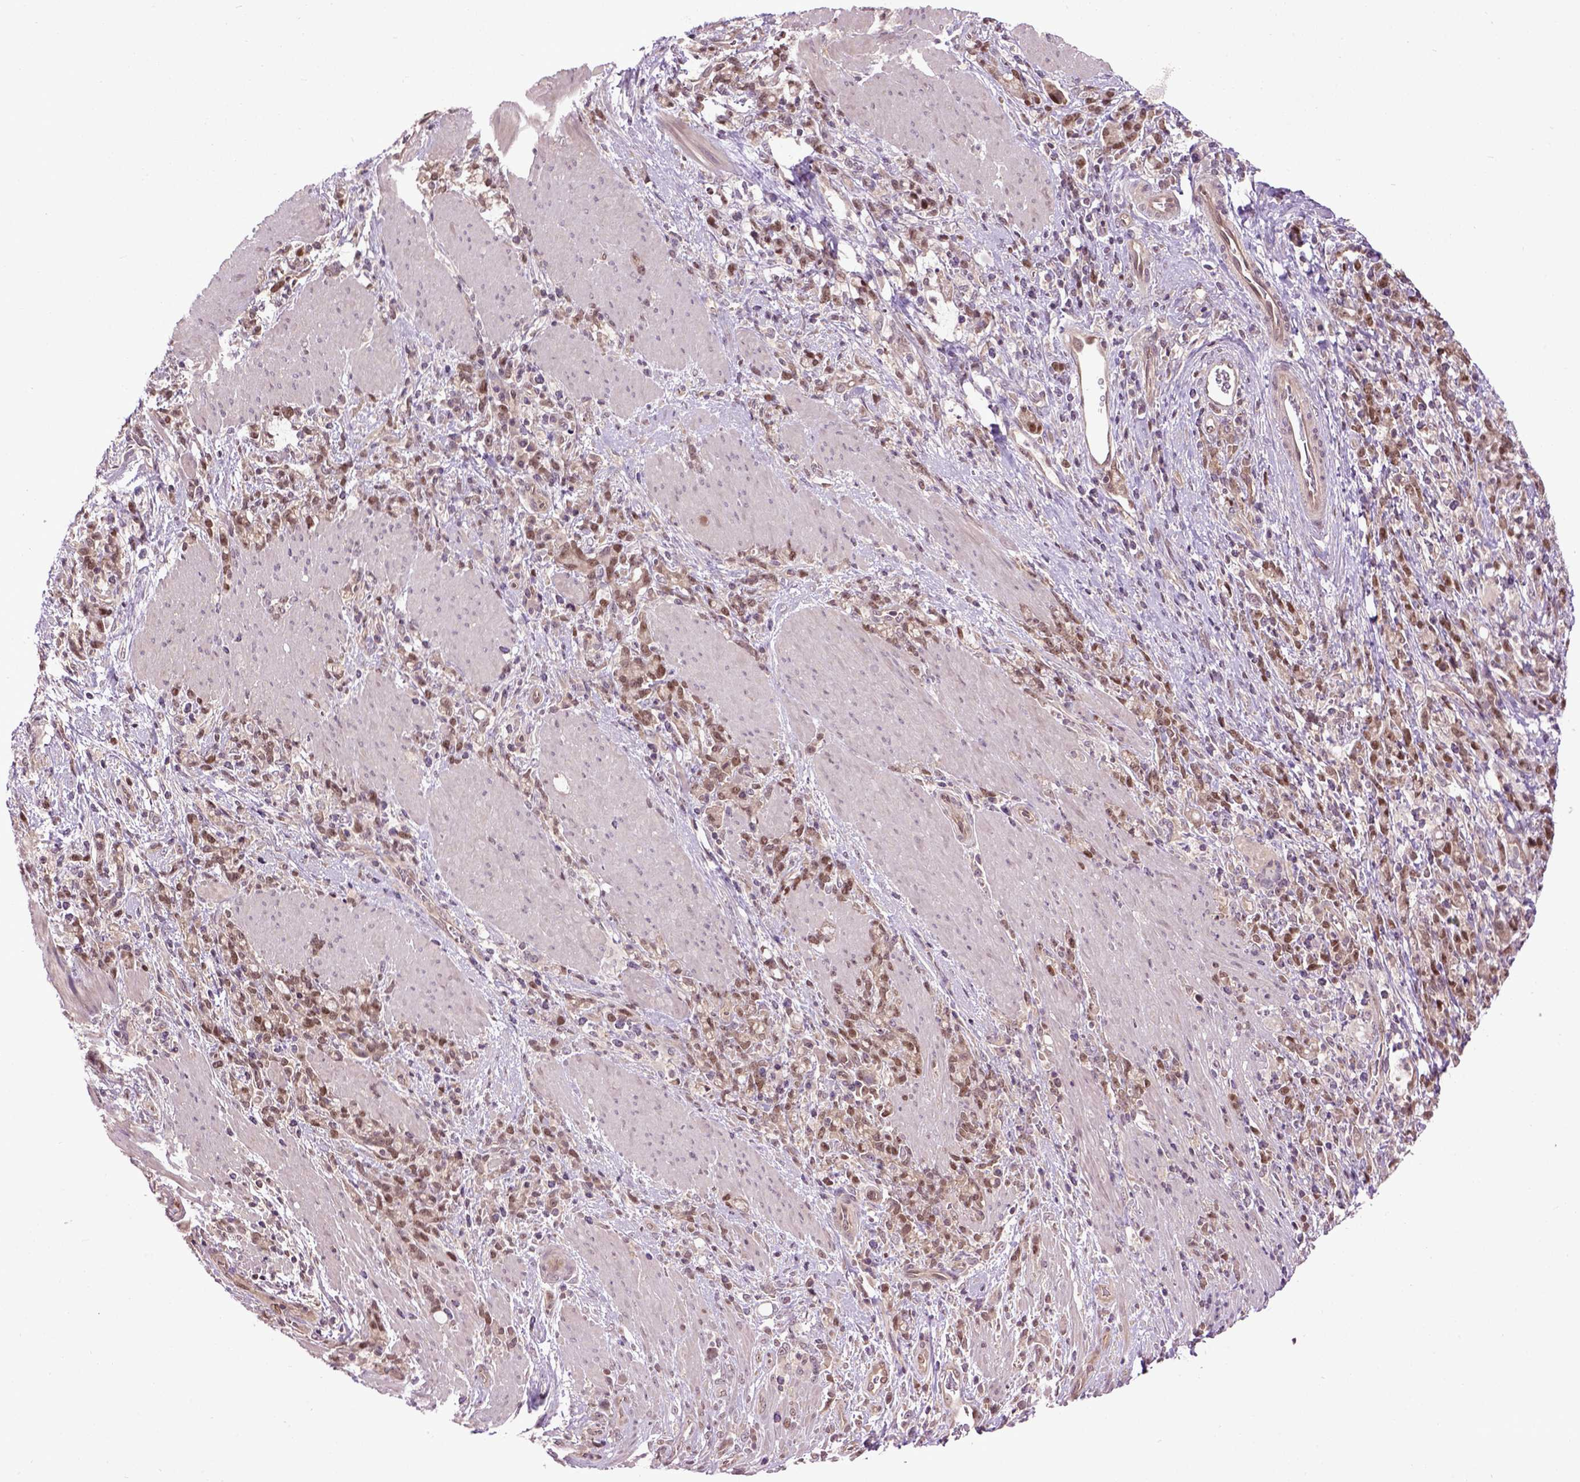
{"staining": {"intensity": "moderate", "quantity": ">75%", "location": "cytoplasmic/membranous,nuclear"}, "tissue": "stomach cancer", "cell_type": "Tumor cells", "image_type": "cancer", "snomed": [{"axis": "morphology", "description": "Adenocarcinoma, NOS"}, {"axis": "topography", "description": "Stomach"}], "caption": "Protein expression analysis of adenocarcinoma (stomach) displays moderate cytoplasmic/membranous and nuclear staining in approximately >75% of tumor cells.", "gene": "WDR48", "patient": {"sex": "female", "age": 57}}